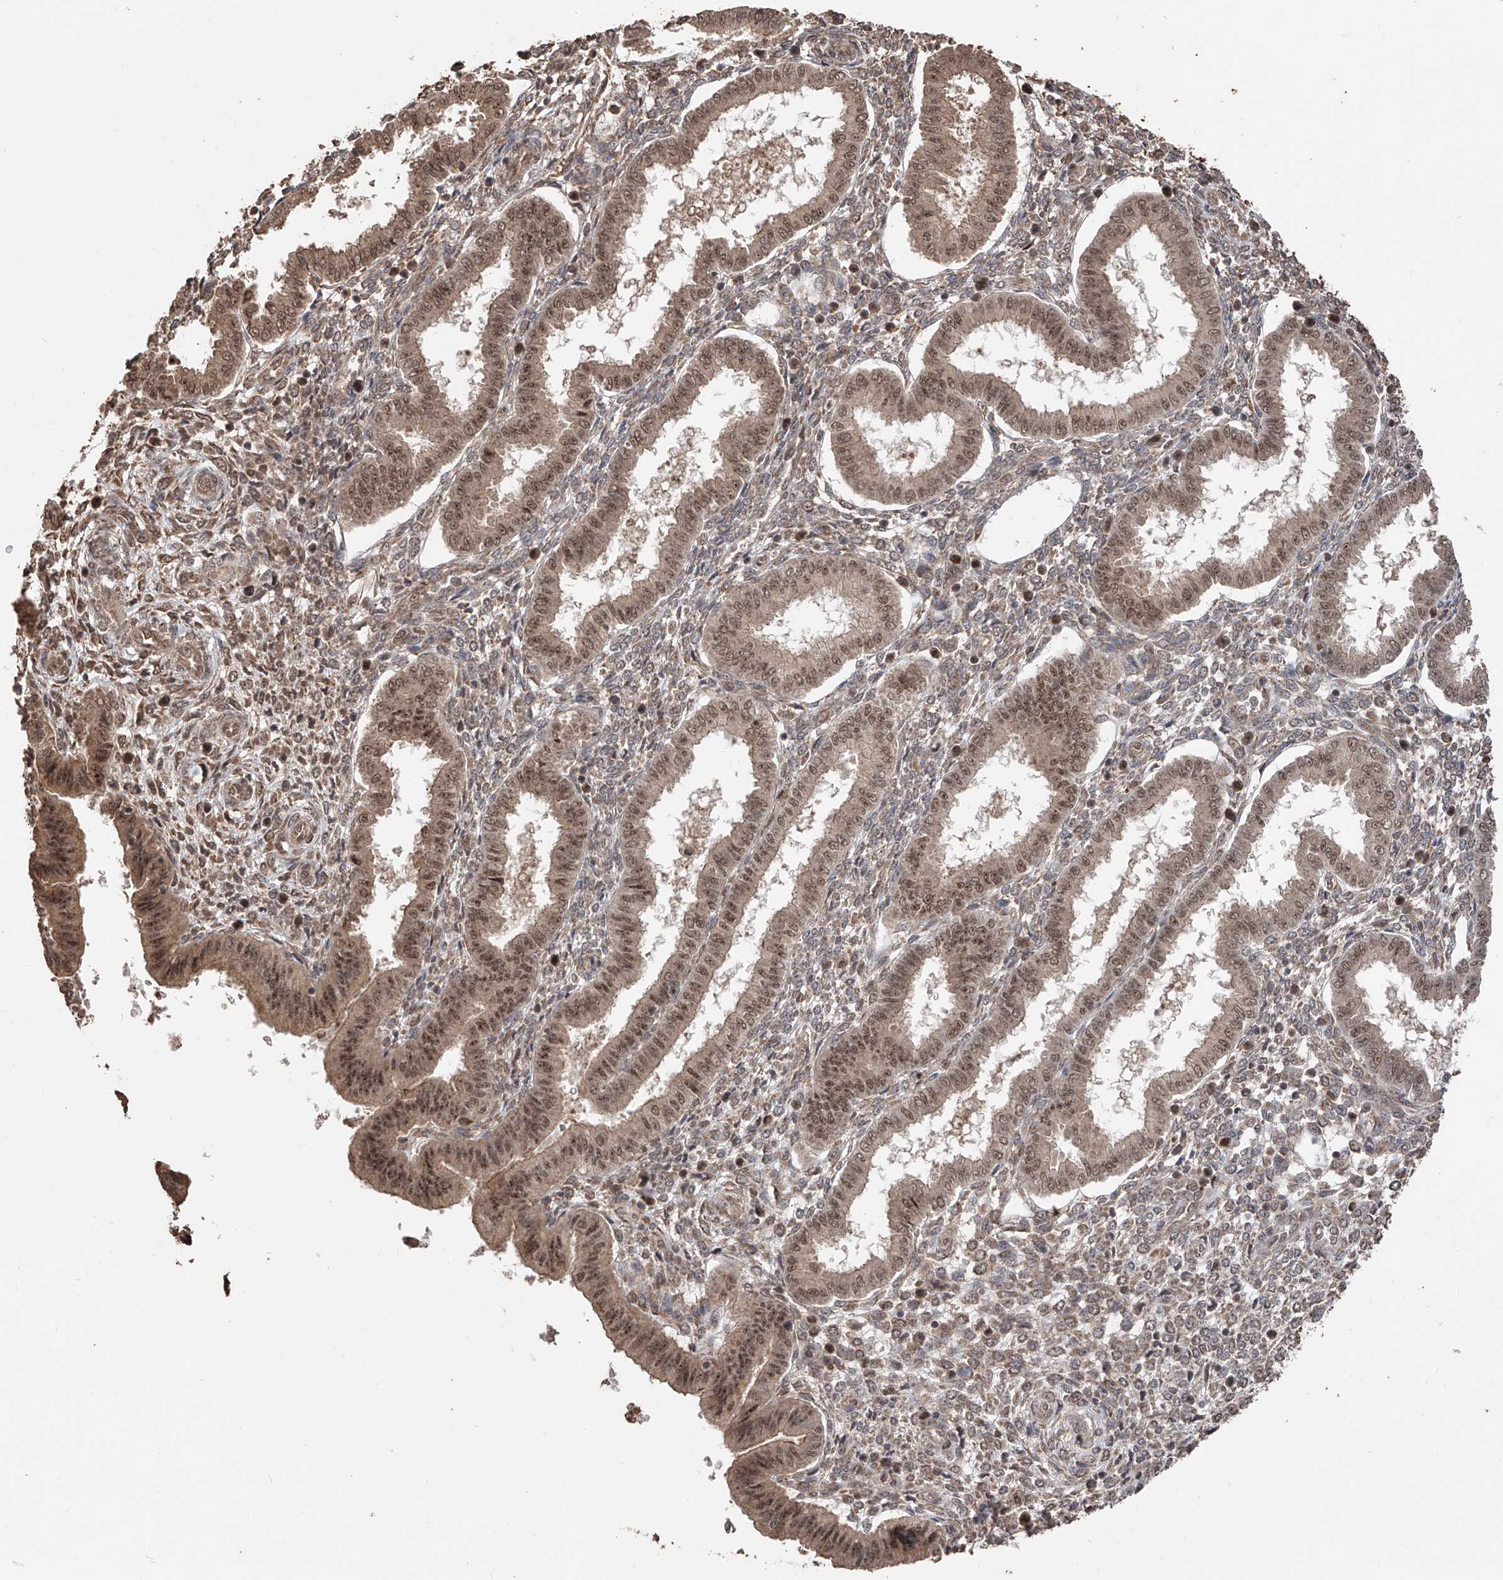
{"staining": {"intensity": "moderate", "quantity": "<25%", "location": "cytoplasmic/membranous,nuclear"}, "tissue": "endometrium", "cell_type": "Cells in endometrial stroma", "image_type": "normal", "snomed": [{"axis": "morphology", "description": "Normal tissue, NOS"}, {"axis": "topography", "description": "Endometrium"}], "caption": "Immunohistochemistry staining of normal endometrium, which demonstrates low levels of moderate cytoplasmic/membranous,nuclear positivity in approximately <25% of cells in endometrial stroma indicating moderate cytoplasmic/membranous,nuclear protein expression. The staining was performed using DAB (brown) for protein detection and nuclei were counterstained in hematoxylin (blue).", "gene": "FAM135A", "patient": {"sex": "female", "age": 24}}